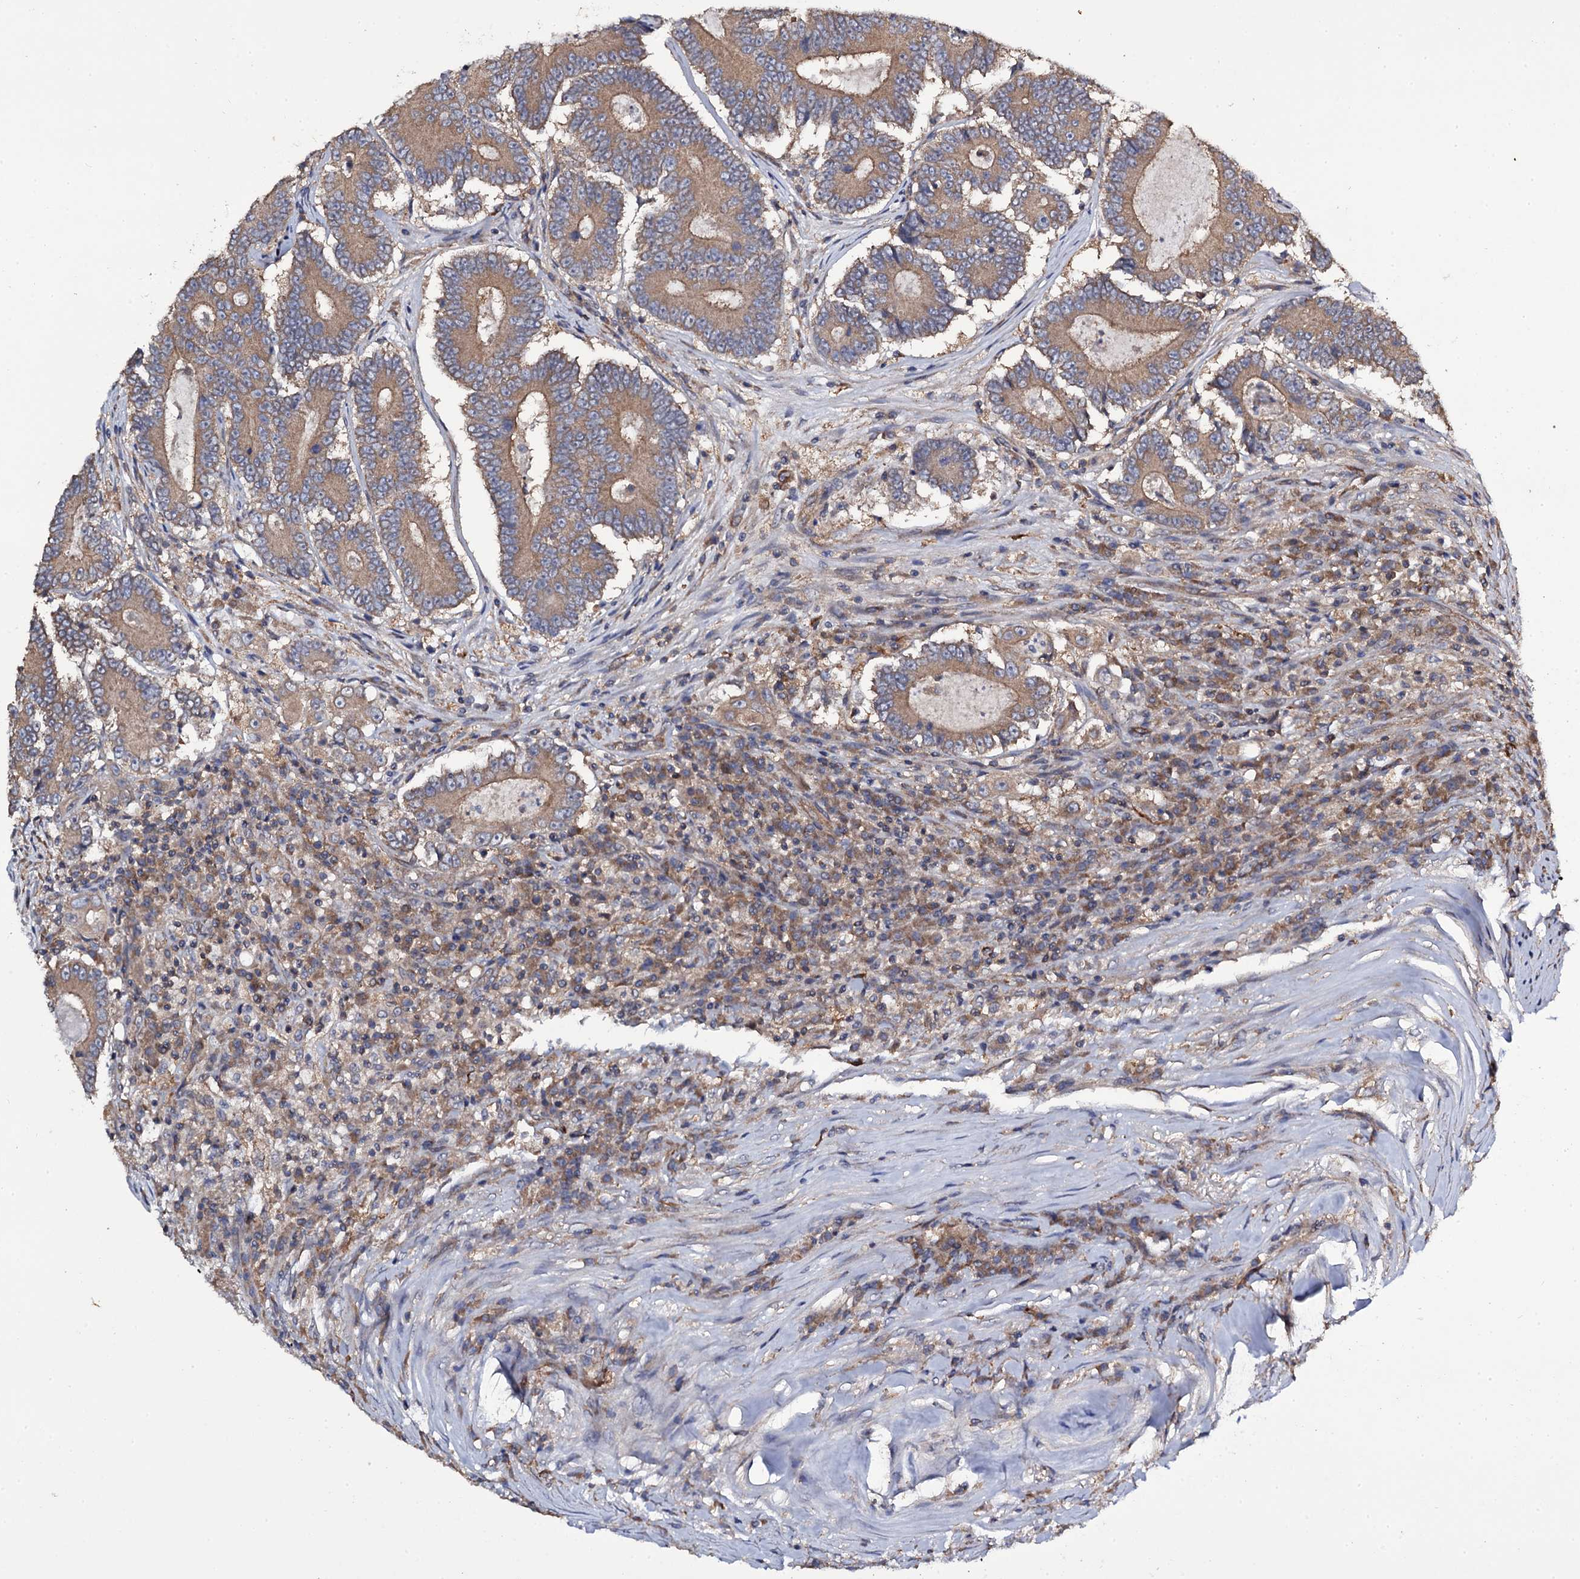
{"staining": {"intensity": "moderate", "quantity": ">75%", "location": "cytoplasmic/membranous"}, "tissue": "colorectal cancer", "cell_type": "Tumor cells", "image_type": "cancer", "snomed": [{"axis": "morphology", "description": "Adenocarcinoma, NOS"}, {"axis": "topography", "description": "Colon"}], "caption": "Immunohistochemical staining of human adenocarcinoma (colorectal) reveals medium levels of moderate cytoplasmic/membranous protein staining in approximately >75% of tumor cells. Nuclei are stained in blue.", "gene": "TTC23", "patient": {"sex": "male", "age": 83}}